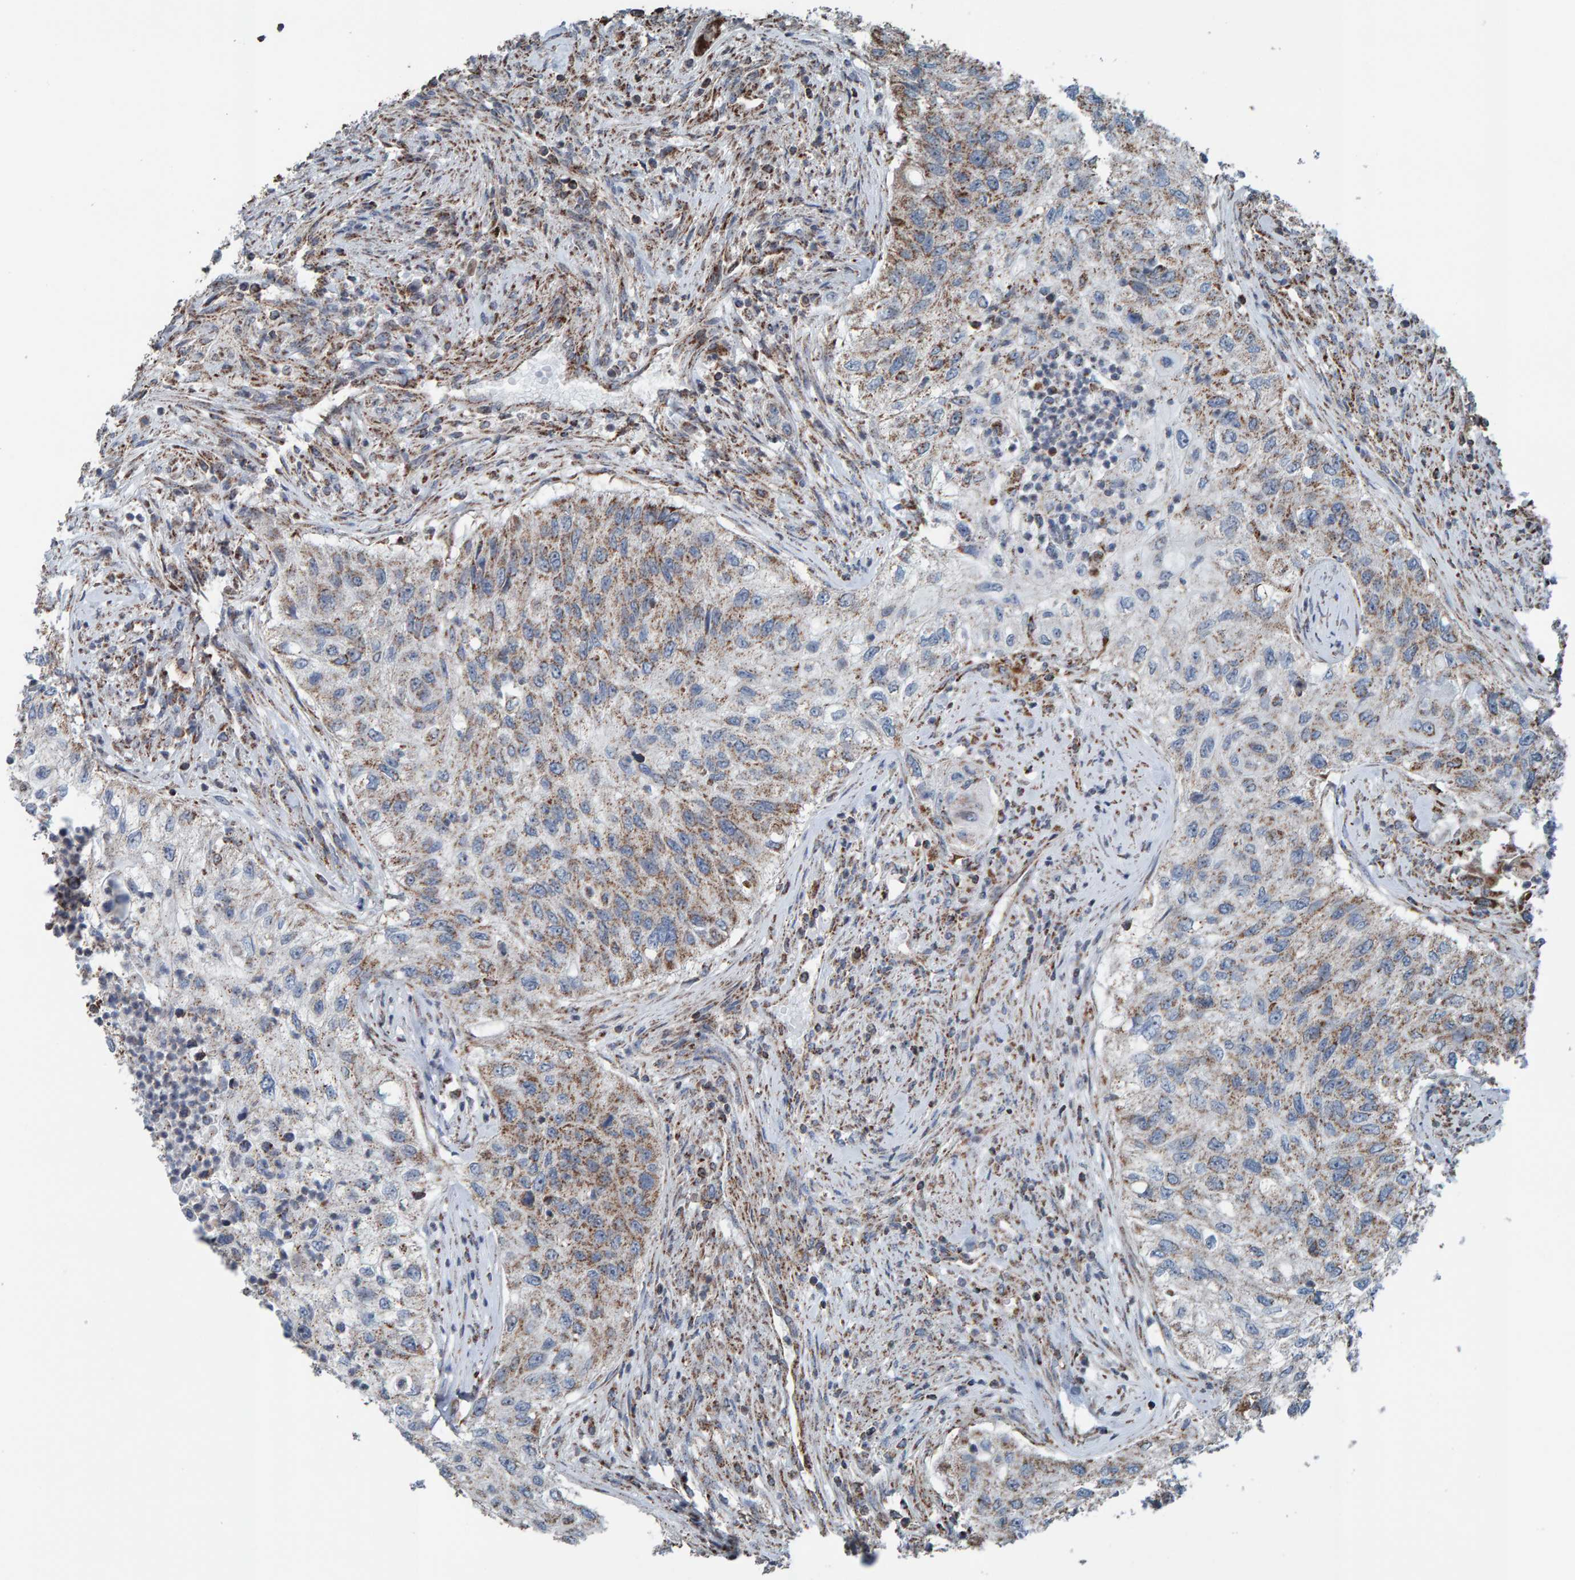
{"staining": {"intensity": "moderate", "quantity": "25%-75%", "location": "cytoplasmic/membranous"}, "tissue": "urothelial cancer", "cell_type": "Tumor cells", "image_type": "cancer", "snomed": [{"axis": "morphology", "description": "Urothelial carcinoma, High grade"}, {"axis": "topography", "description": "Urinary bladder"}], "caption": "This histopathology image displays urothelial cancer stained with IHC to label a protein in brown. The cytoplasmic/membranous of tumor cells show moderate positivity for the protein. Nuclei are counter-stained blue.", "gene": "ZNF48", "patient": {"sex": "female", "age": 60}}